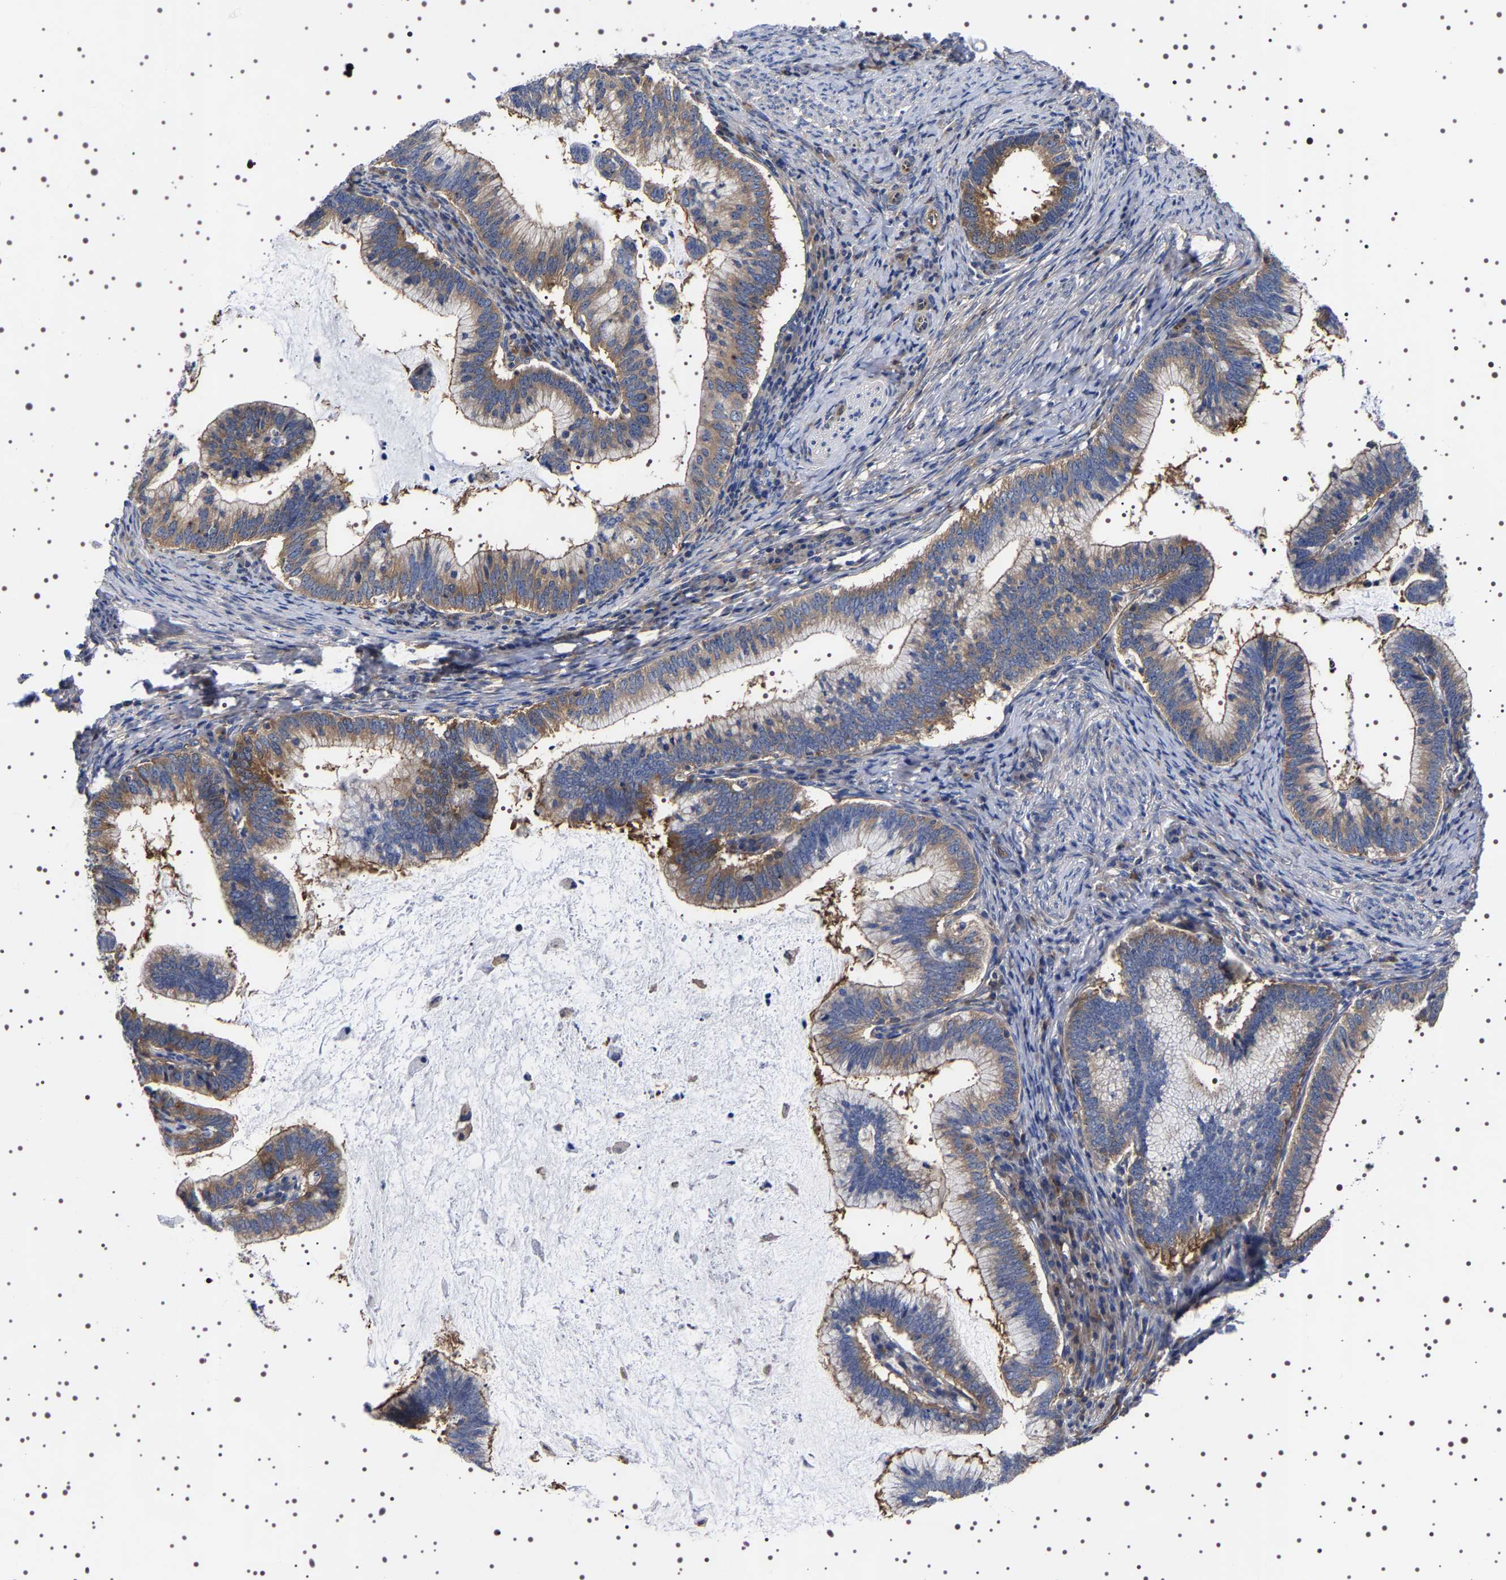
{"staining": {"intensity": "moderate", "quantity": "<25%", "location": "cytoplasmic/membranous"}, "tissue": "cervical cancer", "cell_type": "Tumor cells", "image_type": "cancer", "snomed": [{"axis": "morphology", "description": "Adenocarcinoma, NOS"}, {"axis": "topography", "description": "Cervix"}], "caption": "Immunohistochemistry histopathology image of cervical cancer (adenocarcinoma) stained for a protein (brown), which reveals low levels of moderate cytoplasmic/membranous expression in approximately <25% of tumor cells.", "gene": "DARS1", "patient": {"sex": "female", "age": 36}}